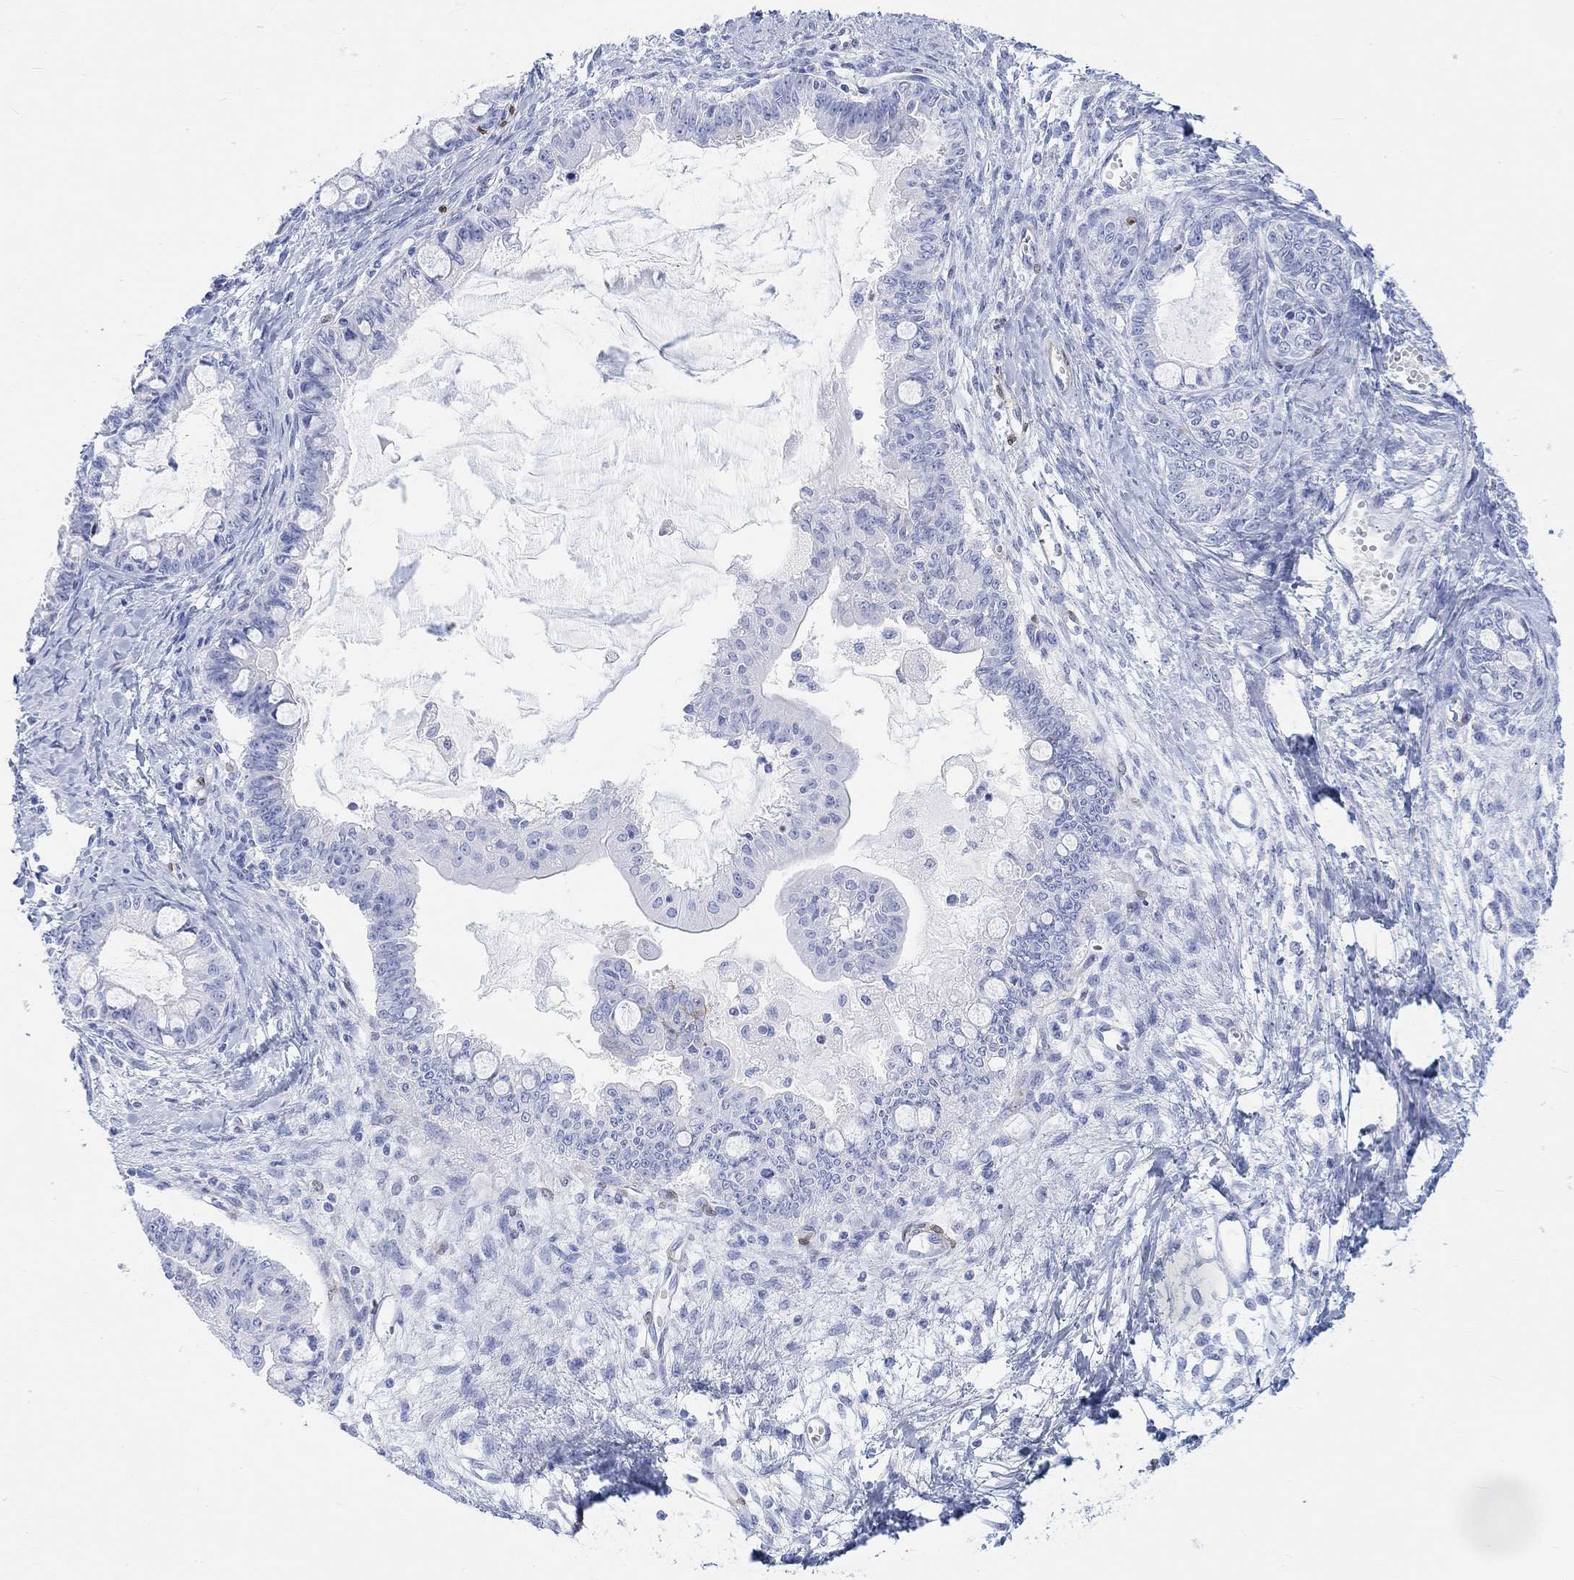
{"staining": {"intensity": "strong", "quantity": "<25%", "location": "nuclear"}, "tissue": "ovarian cancer", "cell_type": "Tumor cells", "image_type": "cancer", "snomed": [{"axis": "morphology", "description": "Cystadenocarcinoma, mucinous, NOS"}, {"axis": "topography", "description": "Ovary"}], "caption": "Immunohistochemistry (IHC) micrograph of neoplastic tissue: human ovarian cancer stained using IHC reveals medium levels of strong protein expression localized specifically in the nuclear of tumor cells, appearing as a nuclear brown color.", "gene": "TPPP3", "patient": {"sex": "female", "age": 63}}